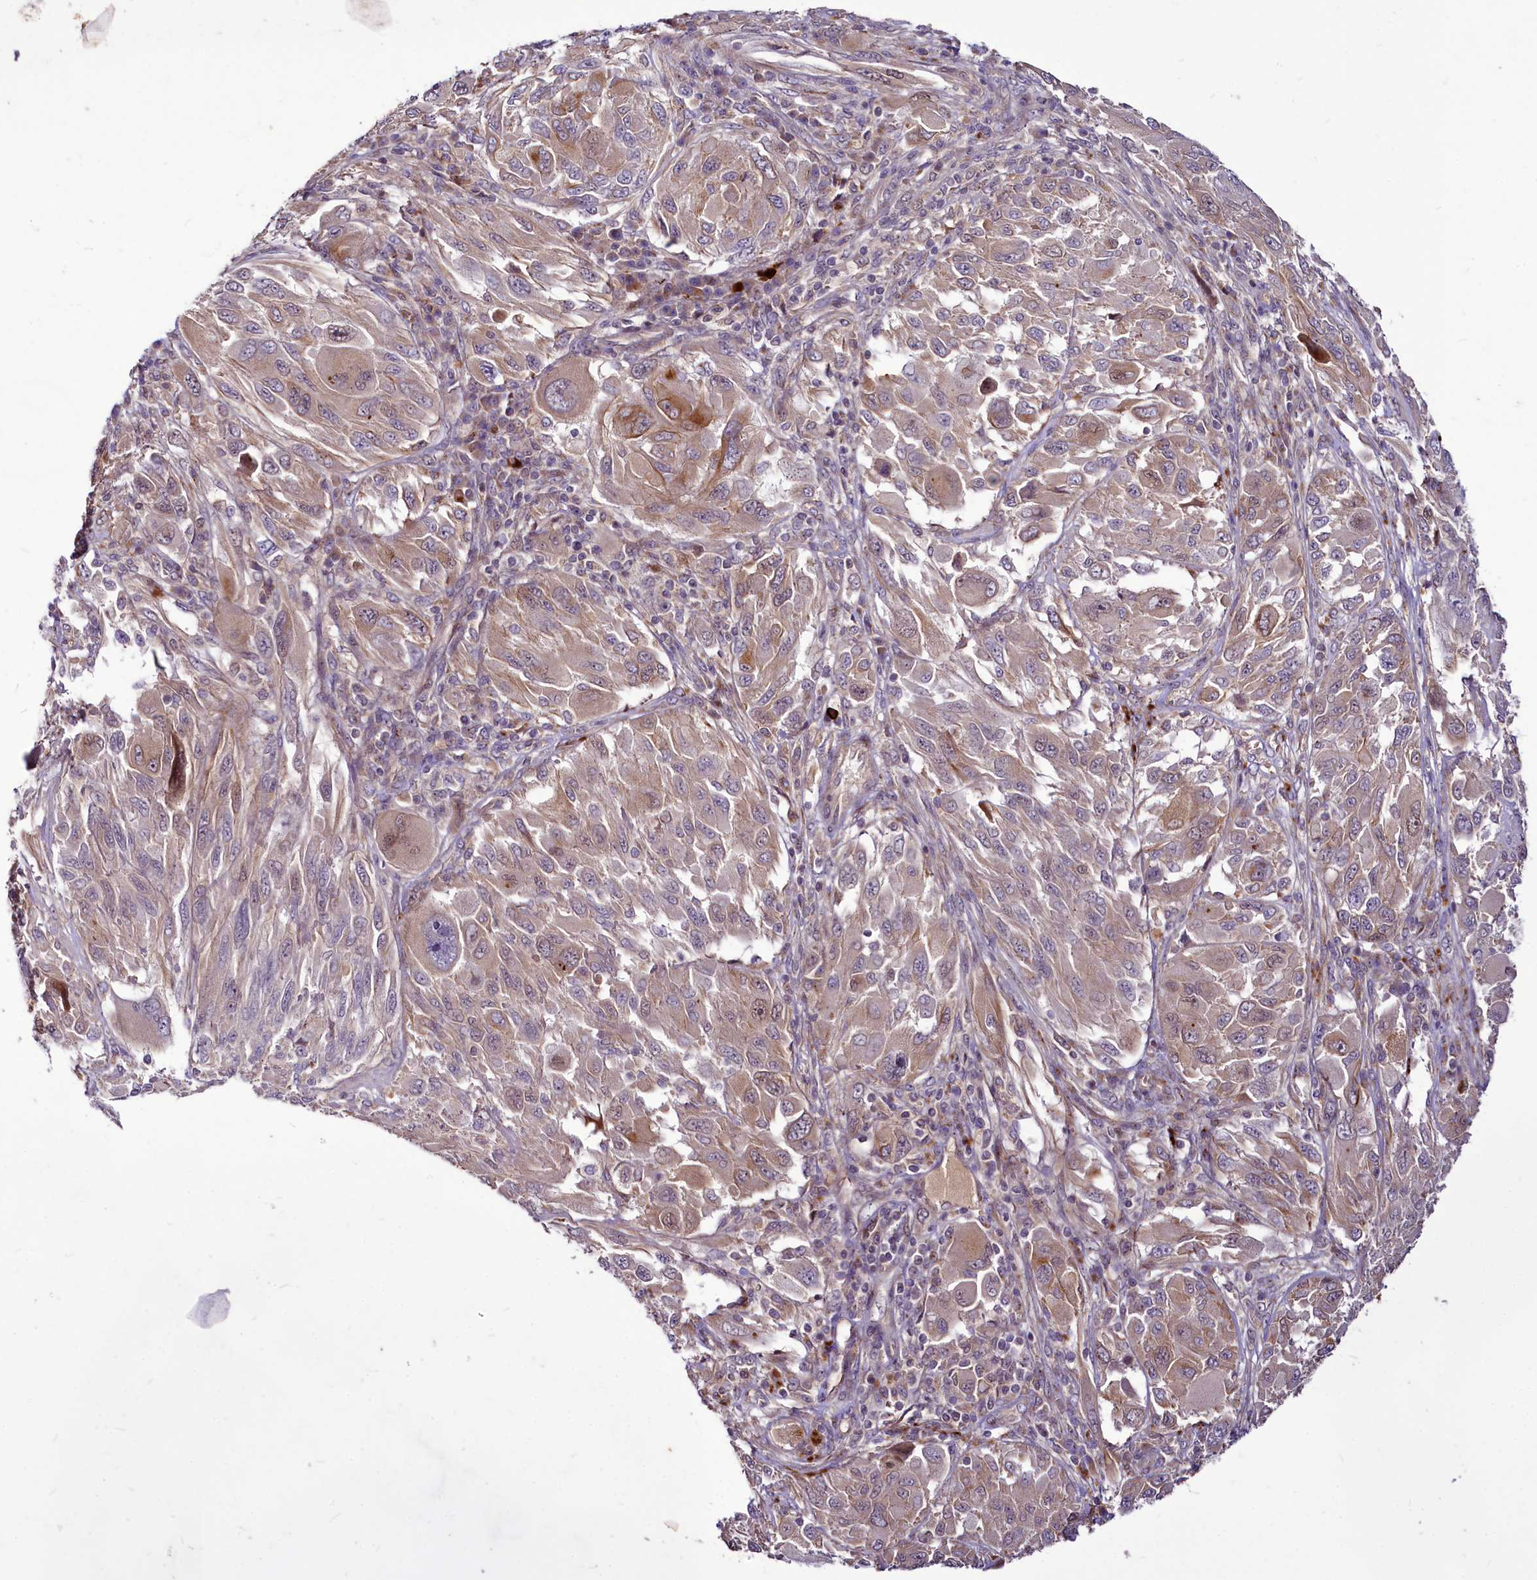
{"staining": {"intensity": "weak", "quantity": "25%-75%", "location": "cytoplasmic/membranous"}, "tissue": "melanoma", "cell_type": "Tumor cells", "image_type": "cancer", "snomed": [{"axis": "morphology", "description": "Malignant melanoma, NOS"}, {"axis": "topography", "description": "Skin"}], "caption": "Immunohistochemistry (DAB) staining of melanoma shows weak cytoplasmic/membranous protein expression in about 25%-75% of tumor cells.", "gene": "C11orf86", "patient": {"sex": "female", "age": 91}}